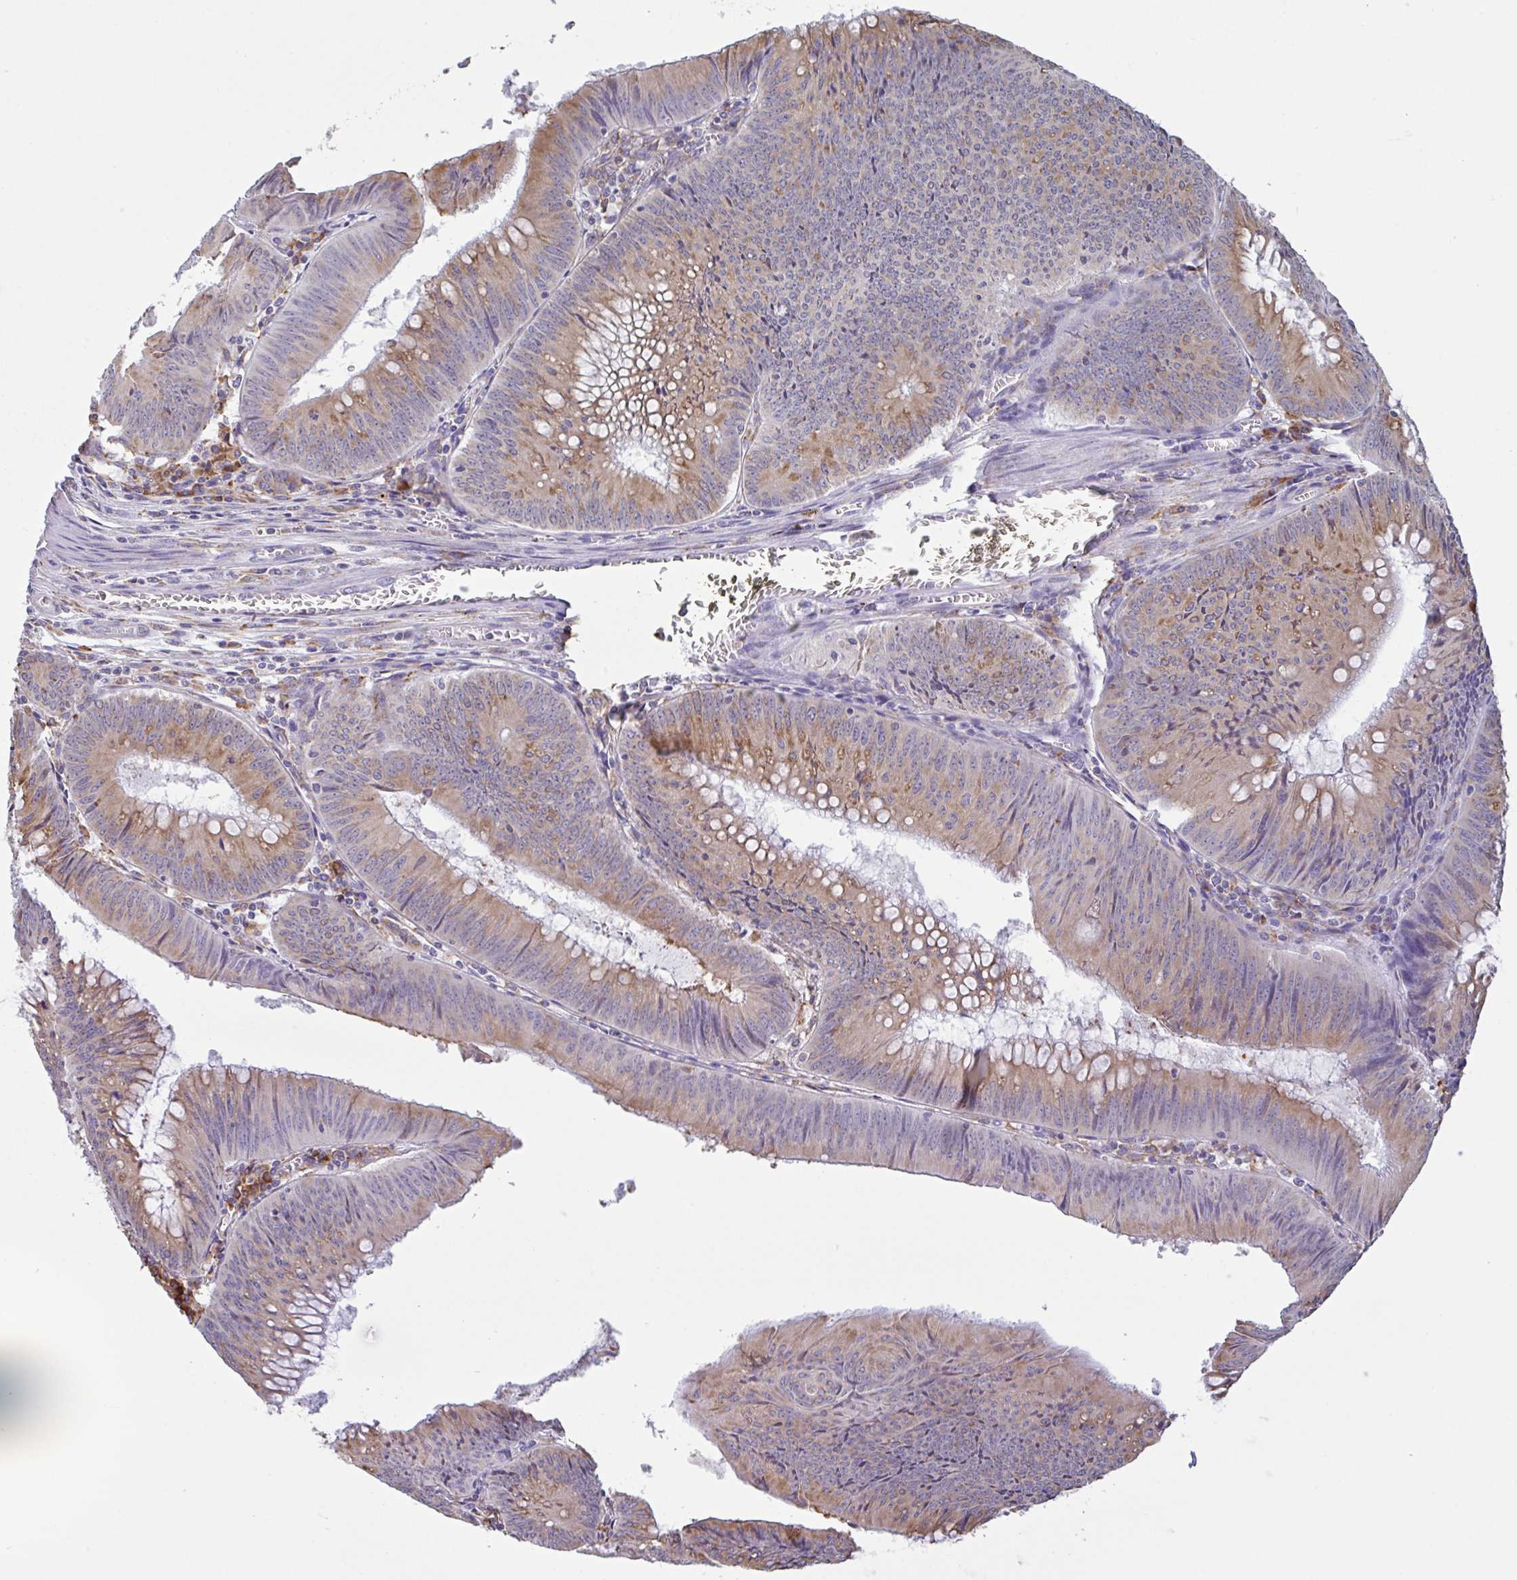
{"staining": {"intensity": "moderate", "quantity": "25%-75%", "location": "cytoplasmic/membranous"}, "tissue": "colorectal cancer", "cell_type": "Tumor cells", "image_type": "cancer", "snomed": [{"axis": "morphology", "description": "Adenocarcinoma, NOS"}, {"axis": "topography", "description": "Rectum"}], "caption": "Immunohistochemical staining of human colorectal cancer (adenocarcinoma) reveals medium levels of moderate cytoplasmic/membranous expression in about 25%-75% of tumor cells.", "gene": "DOK4", "patient": {"sex": "female", "age": 72}}